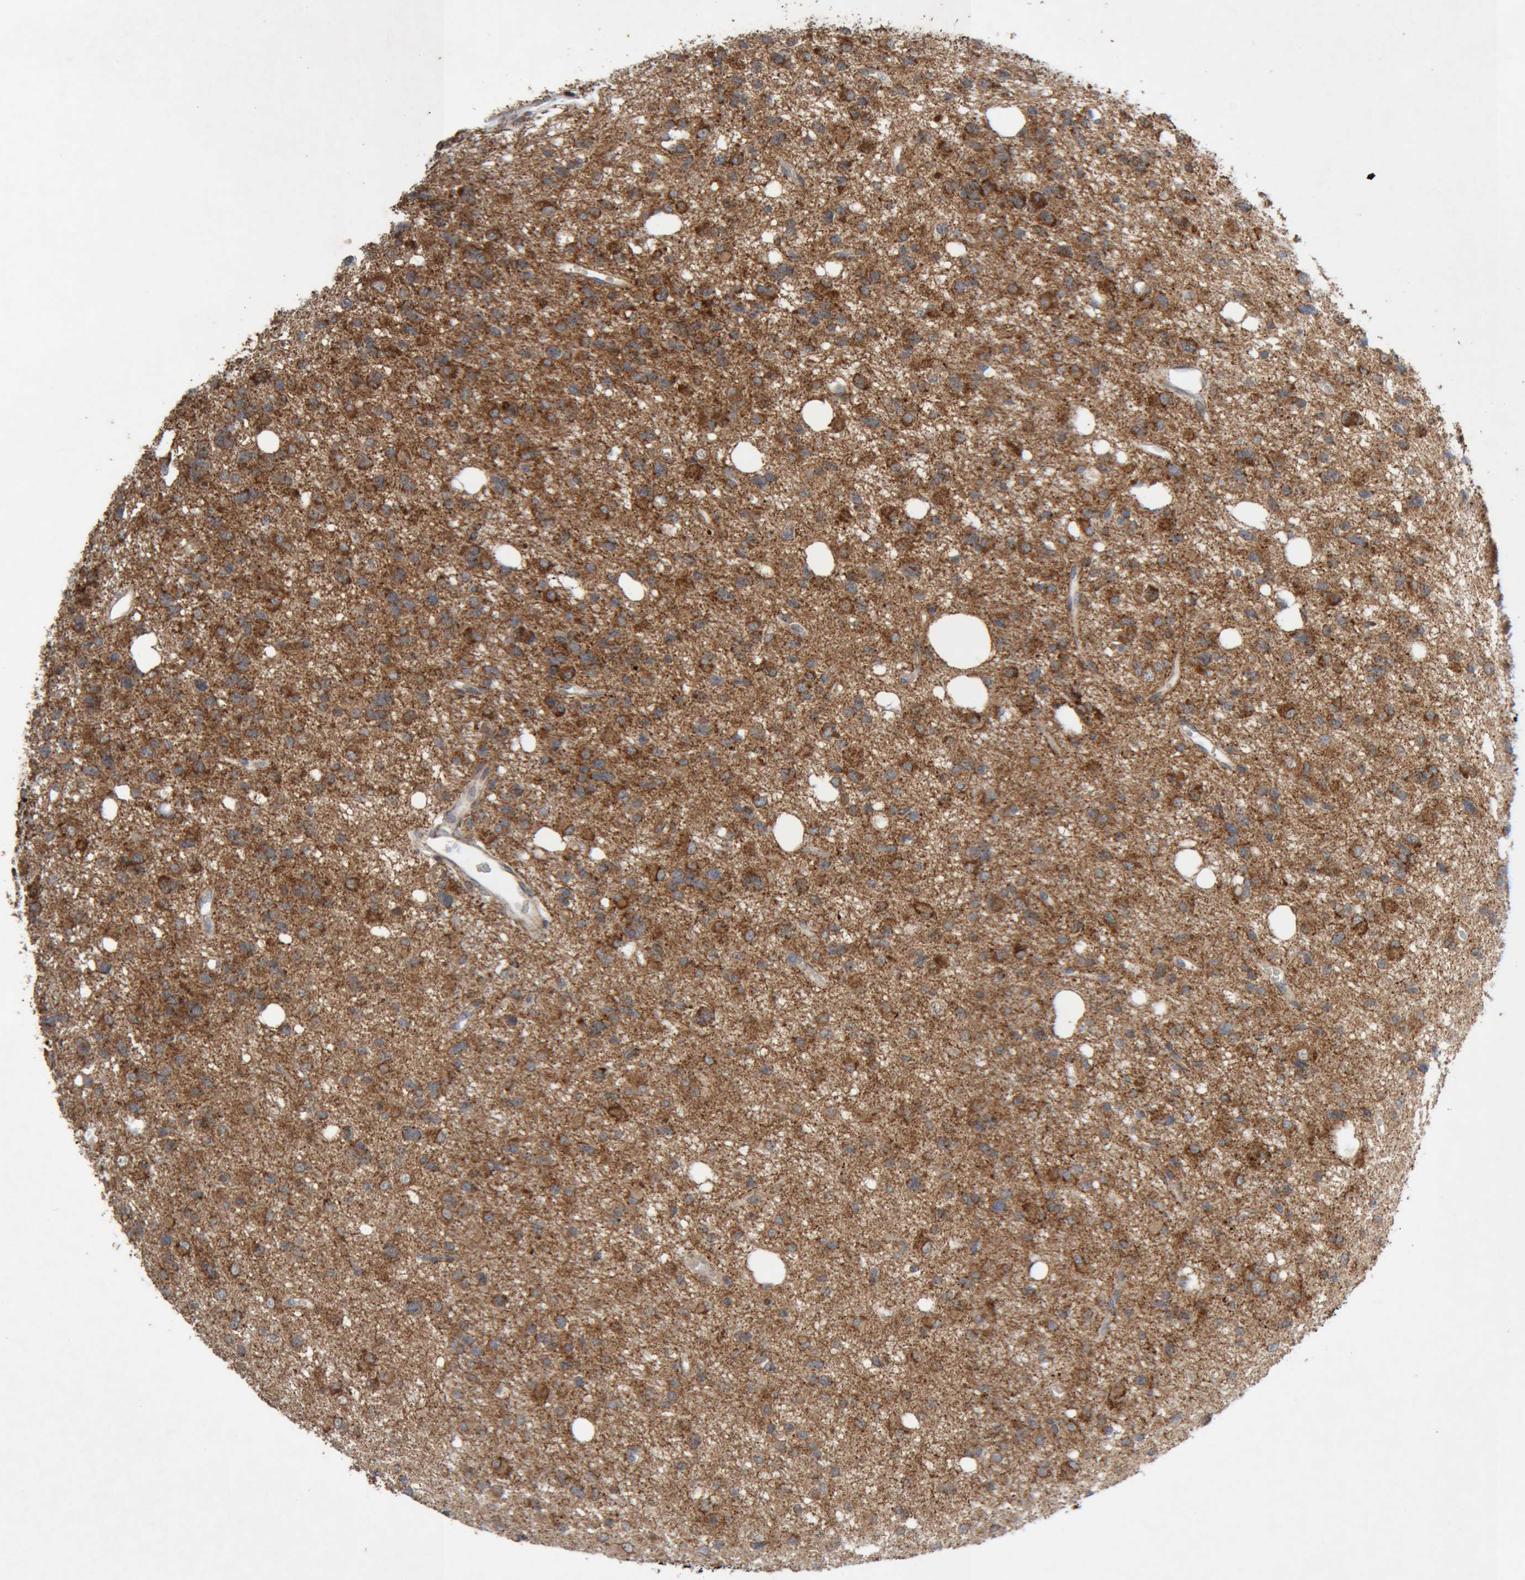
{"staining": {"intensity": "strong", "quantity": ">75%", "location": "cytoplasmic/membranous"}, "tissue": "glioma", "cell_type": "Tumor cells", "image_type": "cancer", "snomed": [{"axis": "morphology", "description": "Glioma, malignant, High grade"}, {"axis": "topography", "description": "Brain"}], "caption": "Approximately >75% of tumor cells in glioma exhibit strong cytoplasmic/membranous protein staining as visualized by brown immunohistochemical staining.", "gene": "KIF21B", "patient": {"sex": "female", "age": 62}}